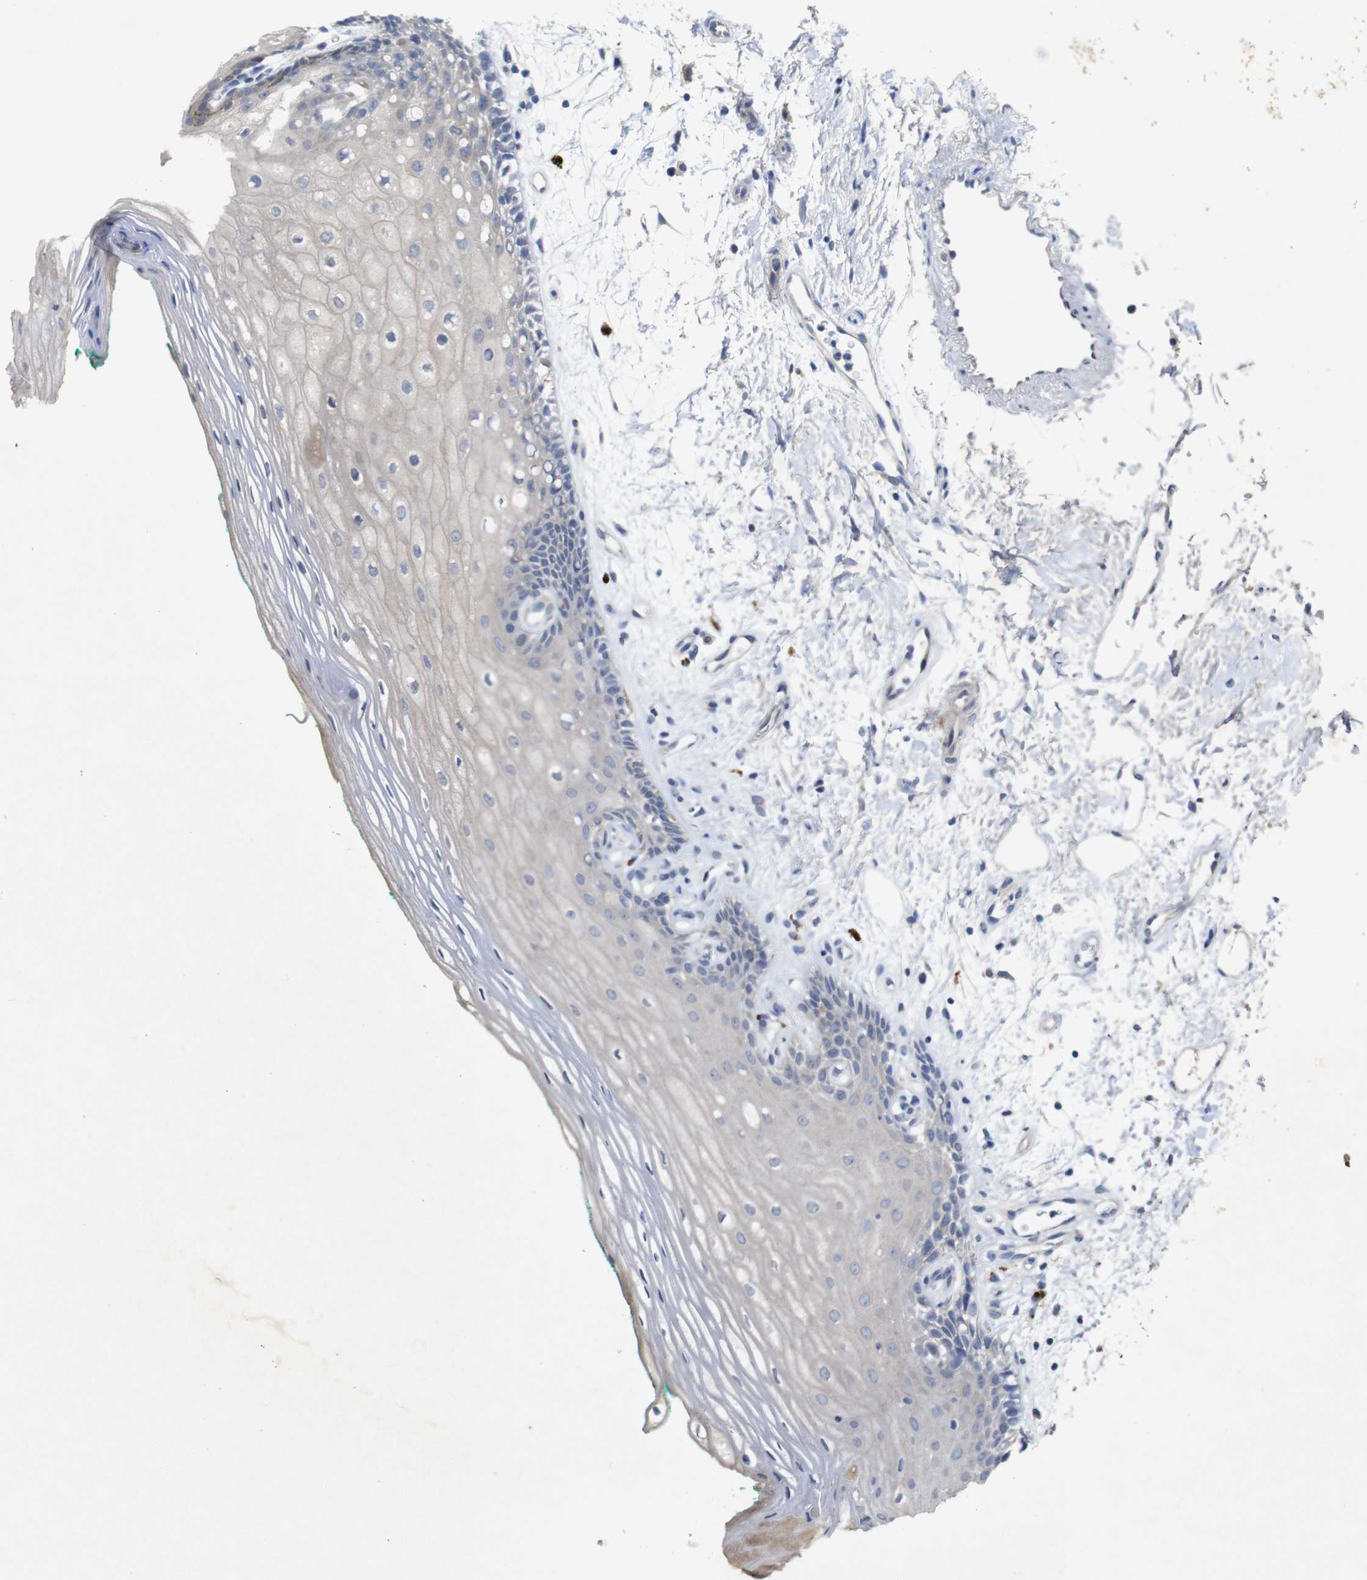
{"staining": {"intensity": "weak", "quantity": "<25%", "location": "cytoplasmic/membranous"}, "tissue": "oral mucosa", "cell_type": "Squamous epithelial cells", "image_type": "normal", "snomed": [{"axis": "morphology", "description": "Normal tissue, NOS"}, {"axis": "topography", "description": "Skeletal muscle"}, {"axis": "topography", "description": "Oral tissue"}, {"axis": "topography", "description": "Peripheral nerve tissue"}], "caption": "High power microscopy photomicrograph of an immunohistochemistry (IHC) micrograph of normal oral mucosa, revealing no significant positivity in squamous epithelial cells.", "gene": "BCAR3", "patient": {"sex": "female", "age": 84}}